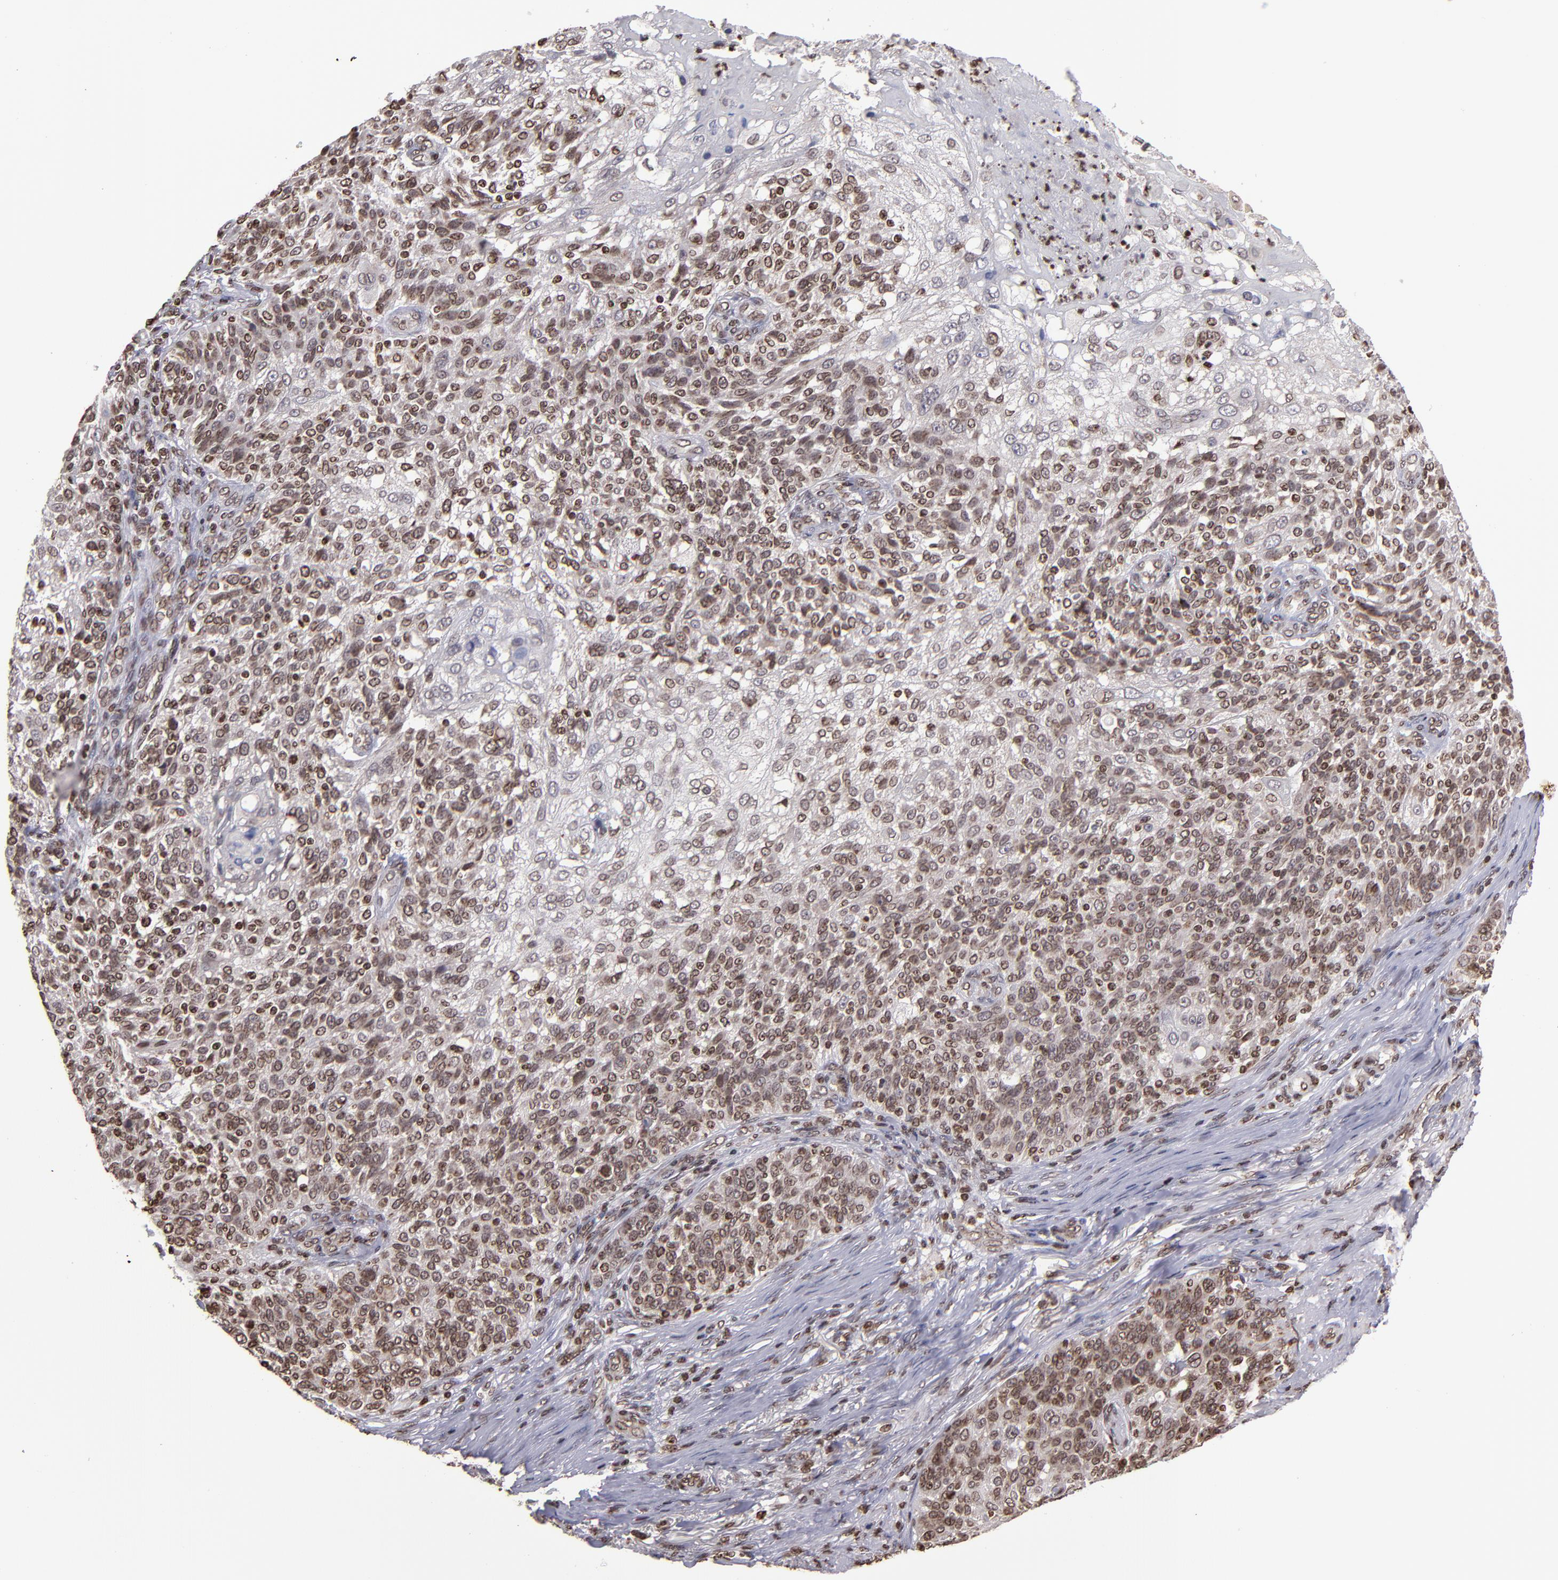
{"staining": {"intensity": "moderate", "quantity": ">75%", "location": "cytoplasmic/membranous,nuclear"}, "tissue": "skin cancer", "cell_type": "Tumor cells", "image_type": "cancer", "snomed": [{"axis": "morphology", "description": "Normal tissue, NOS"}, {"axis": "morphology", "description": "Squamous cell carcinoma, NOS"}, {"axis": "topography", "description": "Skin"}], "caption": "DAB (3,3'-diaminobenzidine) immunohistochemical staining of human skin cancer displays moderate cytoplasmic/membranous and nuclear protein staining in about >75% of tumor cells.", "gene": "CSDC2", "patient": {"sex": "female", "age": 83}}